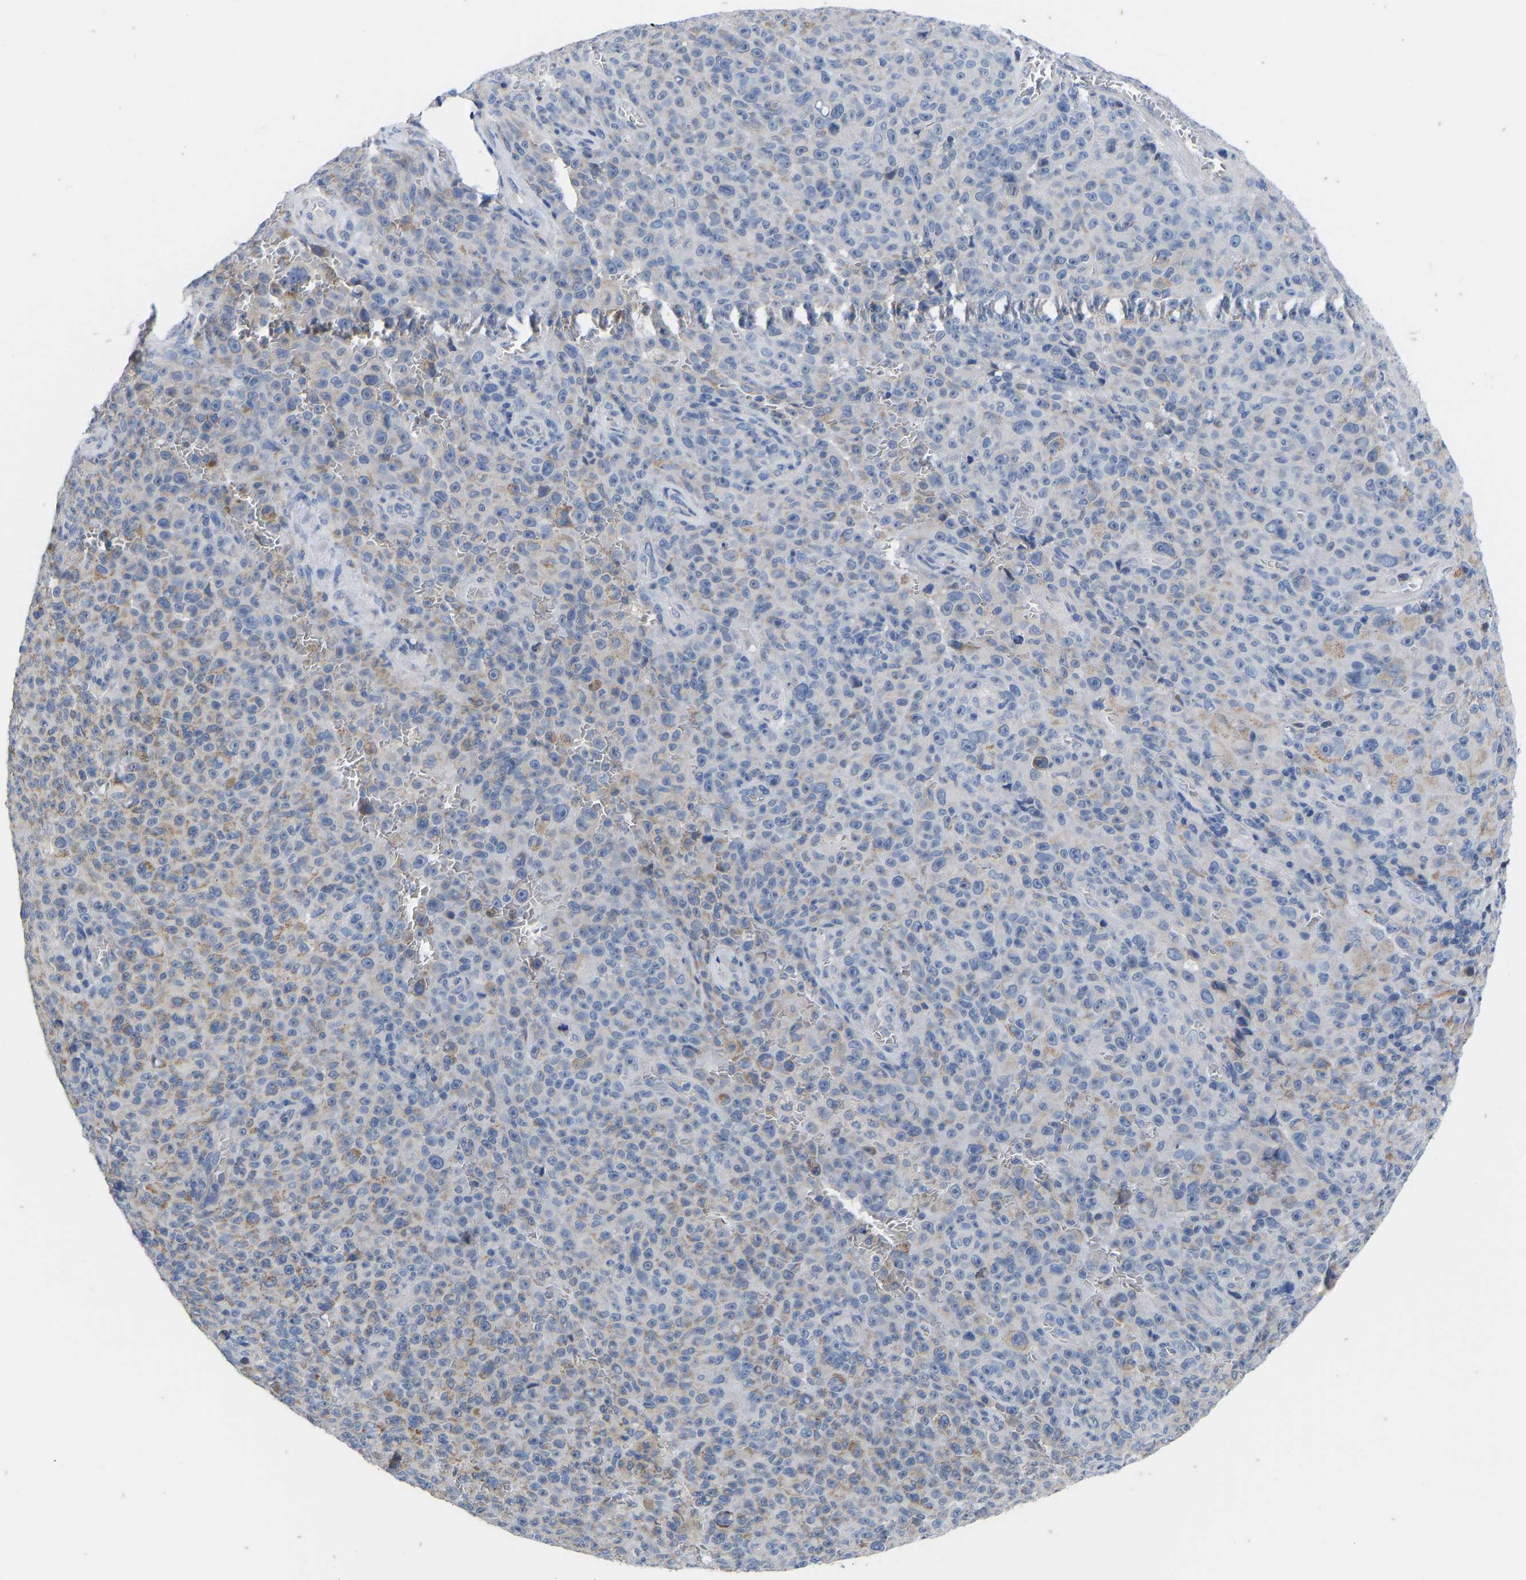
{"staining": {"intensity": "moderate", "quantity": "<25%", "location": "cytoplasmic/membranous"}, "tissue": "melanoma", "cell_type": "Tumor cells", "image_type": "cancer", "snomed": [{"axis": "morphology", "description": "Malignant melanoma, NOS"}, {"axis": "topography", "description": "Skin"}], "caption": "Approximately <25% of tumor cells in malignant melanoma show moderate cytoplasmic/membranous protein staining as visualized by brown immunohistochemical staining.", "gene": "OLIG2", "patient": {"sex": "female", "age": 82}}